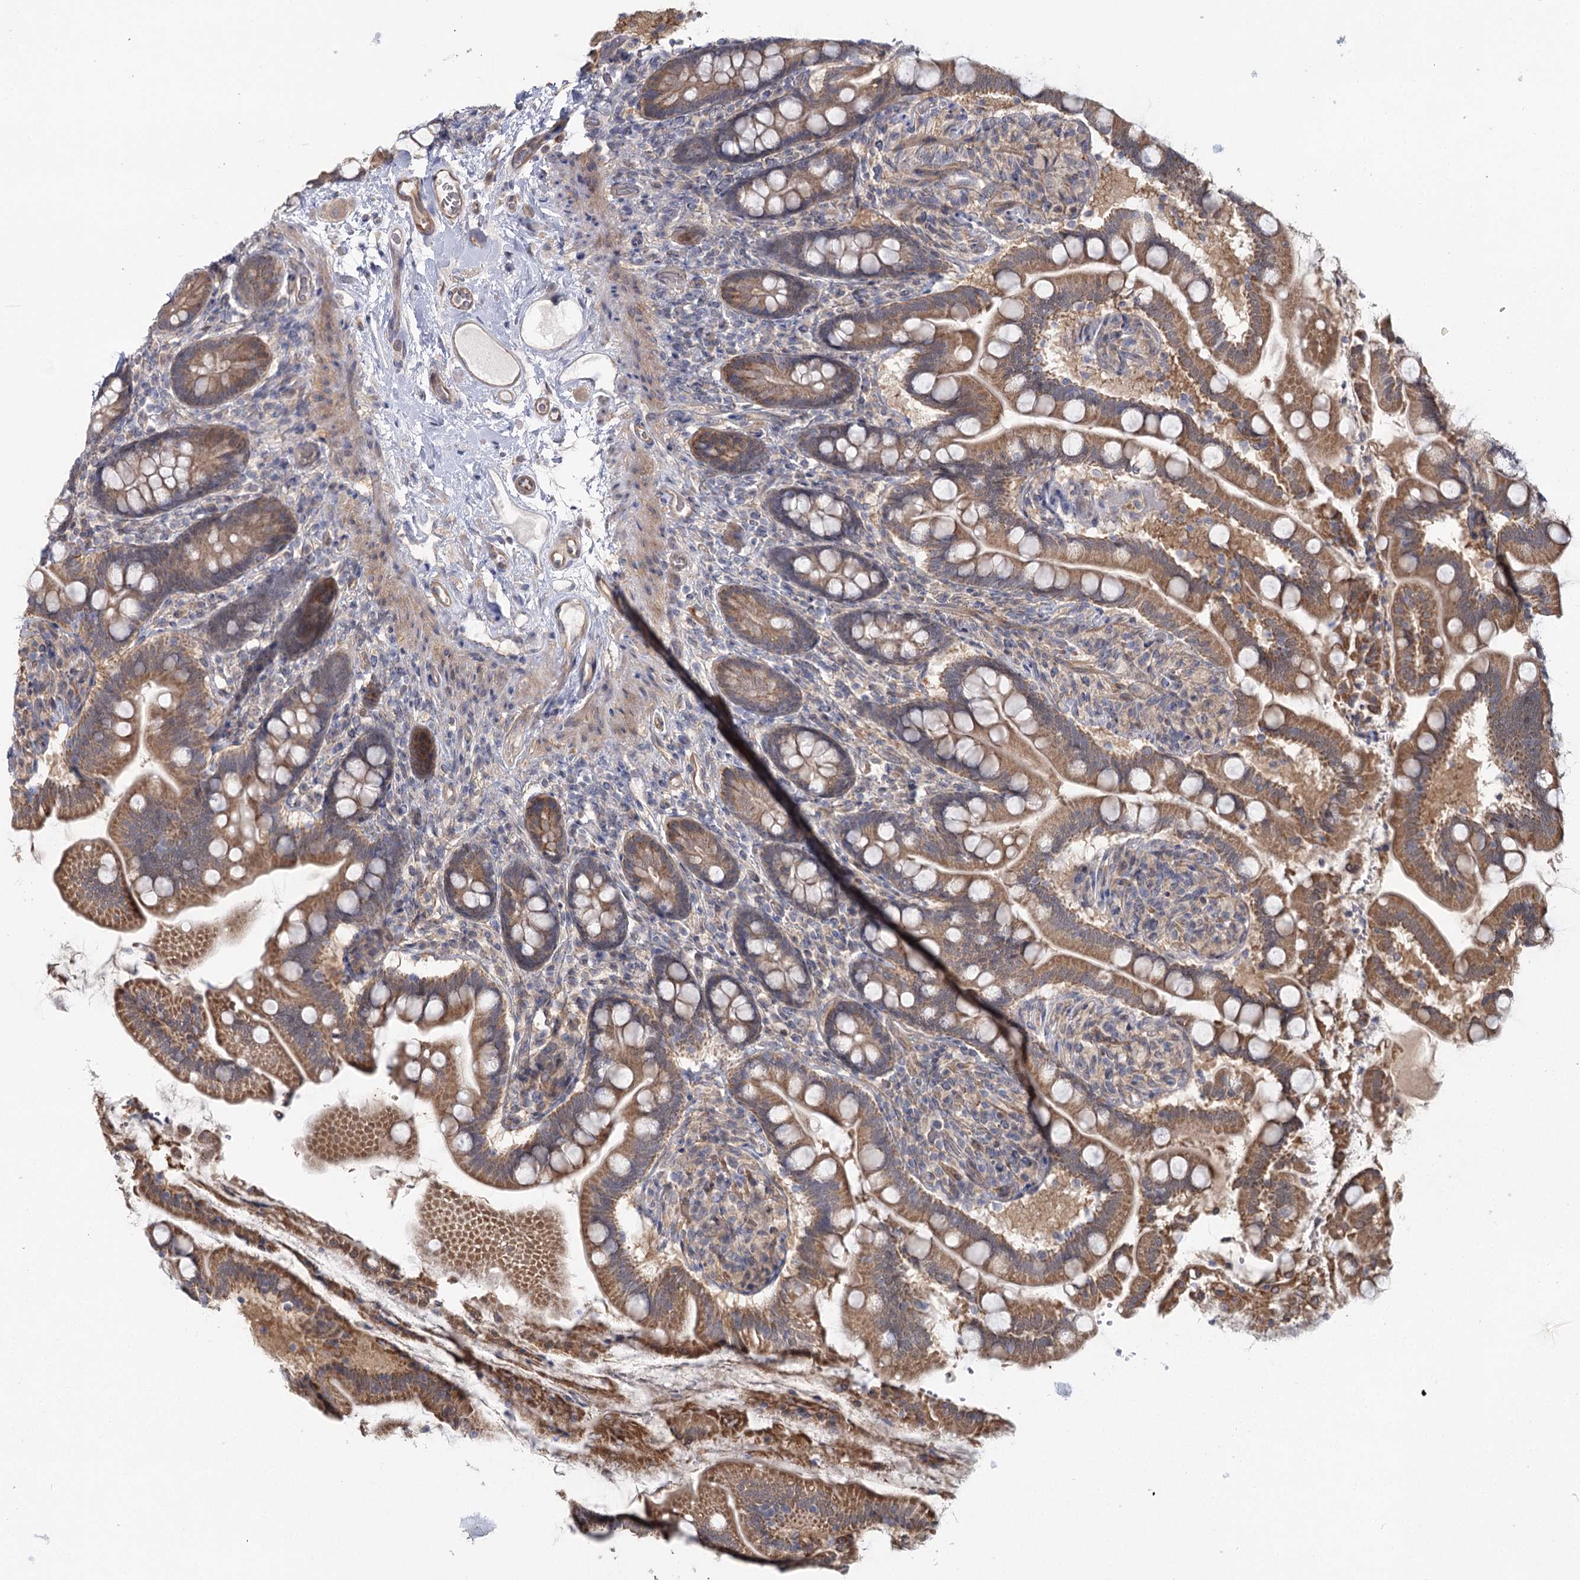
{"staining": {"intensity": "moderate", "quantity": ">75%", "location": "cytoplasmic/membranous"}, "tissue": "small intestine", "cell_type": "Glandular cells", "image_type": "normal", "snomed": [{"axis": "morphology", "description": "Normal tissue, NOS"}, {"axis": "topography", "description": "Small intestine"}], "caption": "High-magnification brightfield microscopy of benign small intestine stained with DAB (brown) and counterstained with hematoxylin (blue). glandular cells exhibit moderate cytoplasmic/membranous staining is seen in about>75% of cells.", "gene": "TBC1D9B", "patient": {"sex": "female", "age": 64}}